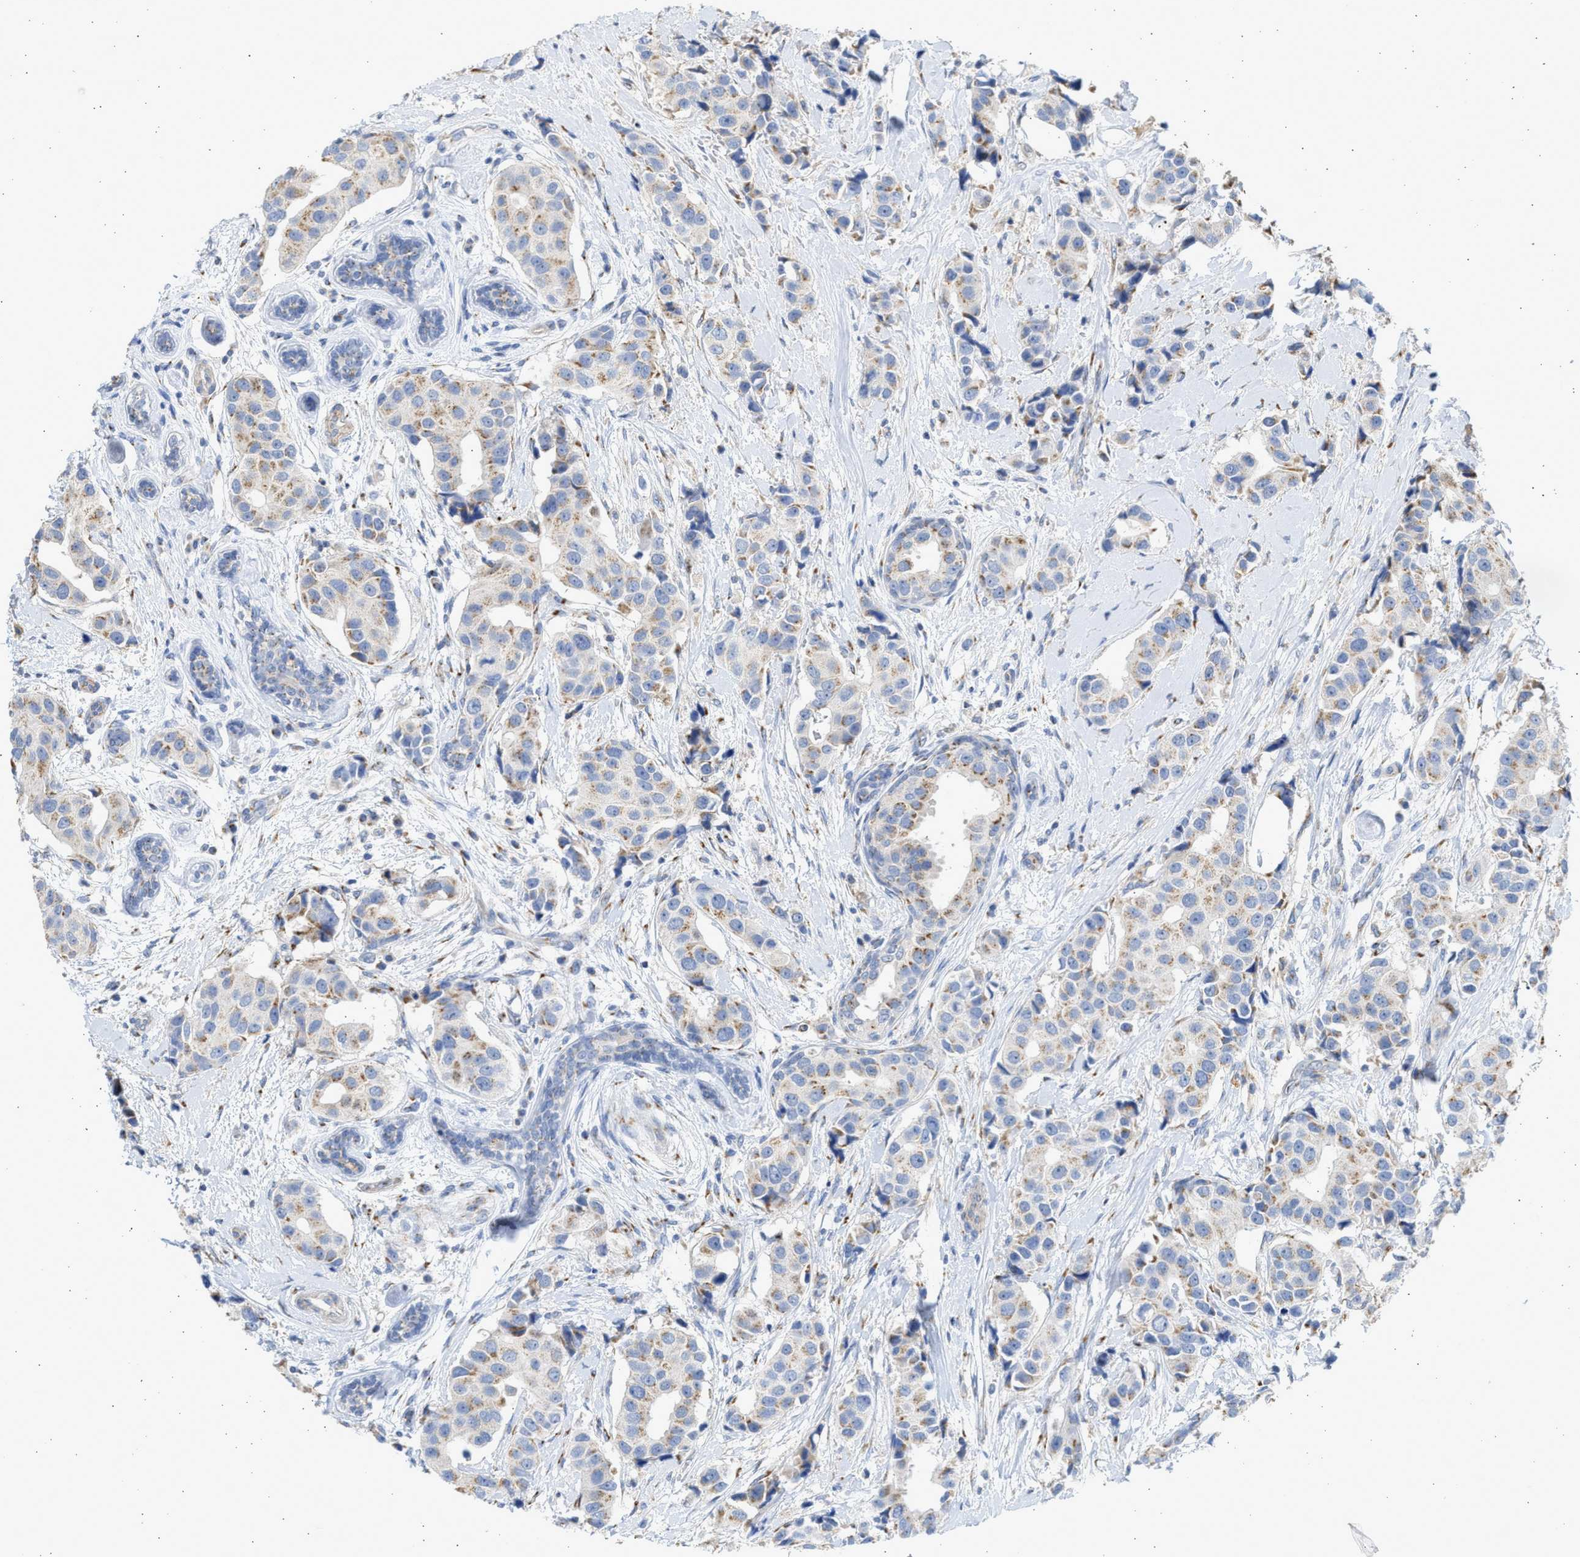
{"staining": {"intensity": "moderate", "quantity": "25%-75%", "location": "cytoplasmic/membranous"}, "tissue": "breast cancer", "cell_type": "Tumor cells", "image_type": "cancer", "snomed": [{"axis": "morphology", "description": "Normal tissue, NOS"}, {"axis": "morphology", "description": "Duct carcinoma"}, {"axis": "topography", "description": "Breast"}], "caption": "This micrograph reveals breast cancer (invasive ductal carcinoma) stained with immunohistochemistry (IHC) to label a protein in brown. The cytoplasmic/membranous of tumor cells show moderate positivity for the protein. Nuclei are counter-stained blue.", "gene": "IPO8", "patient": {"sex": "female", "age": 39}}